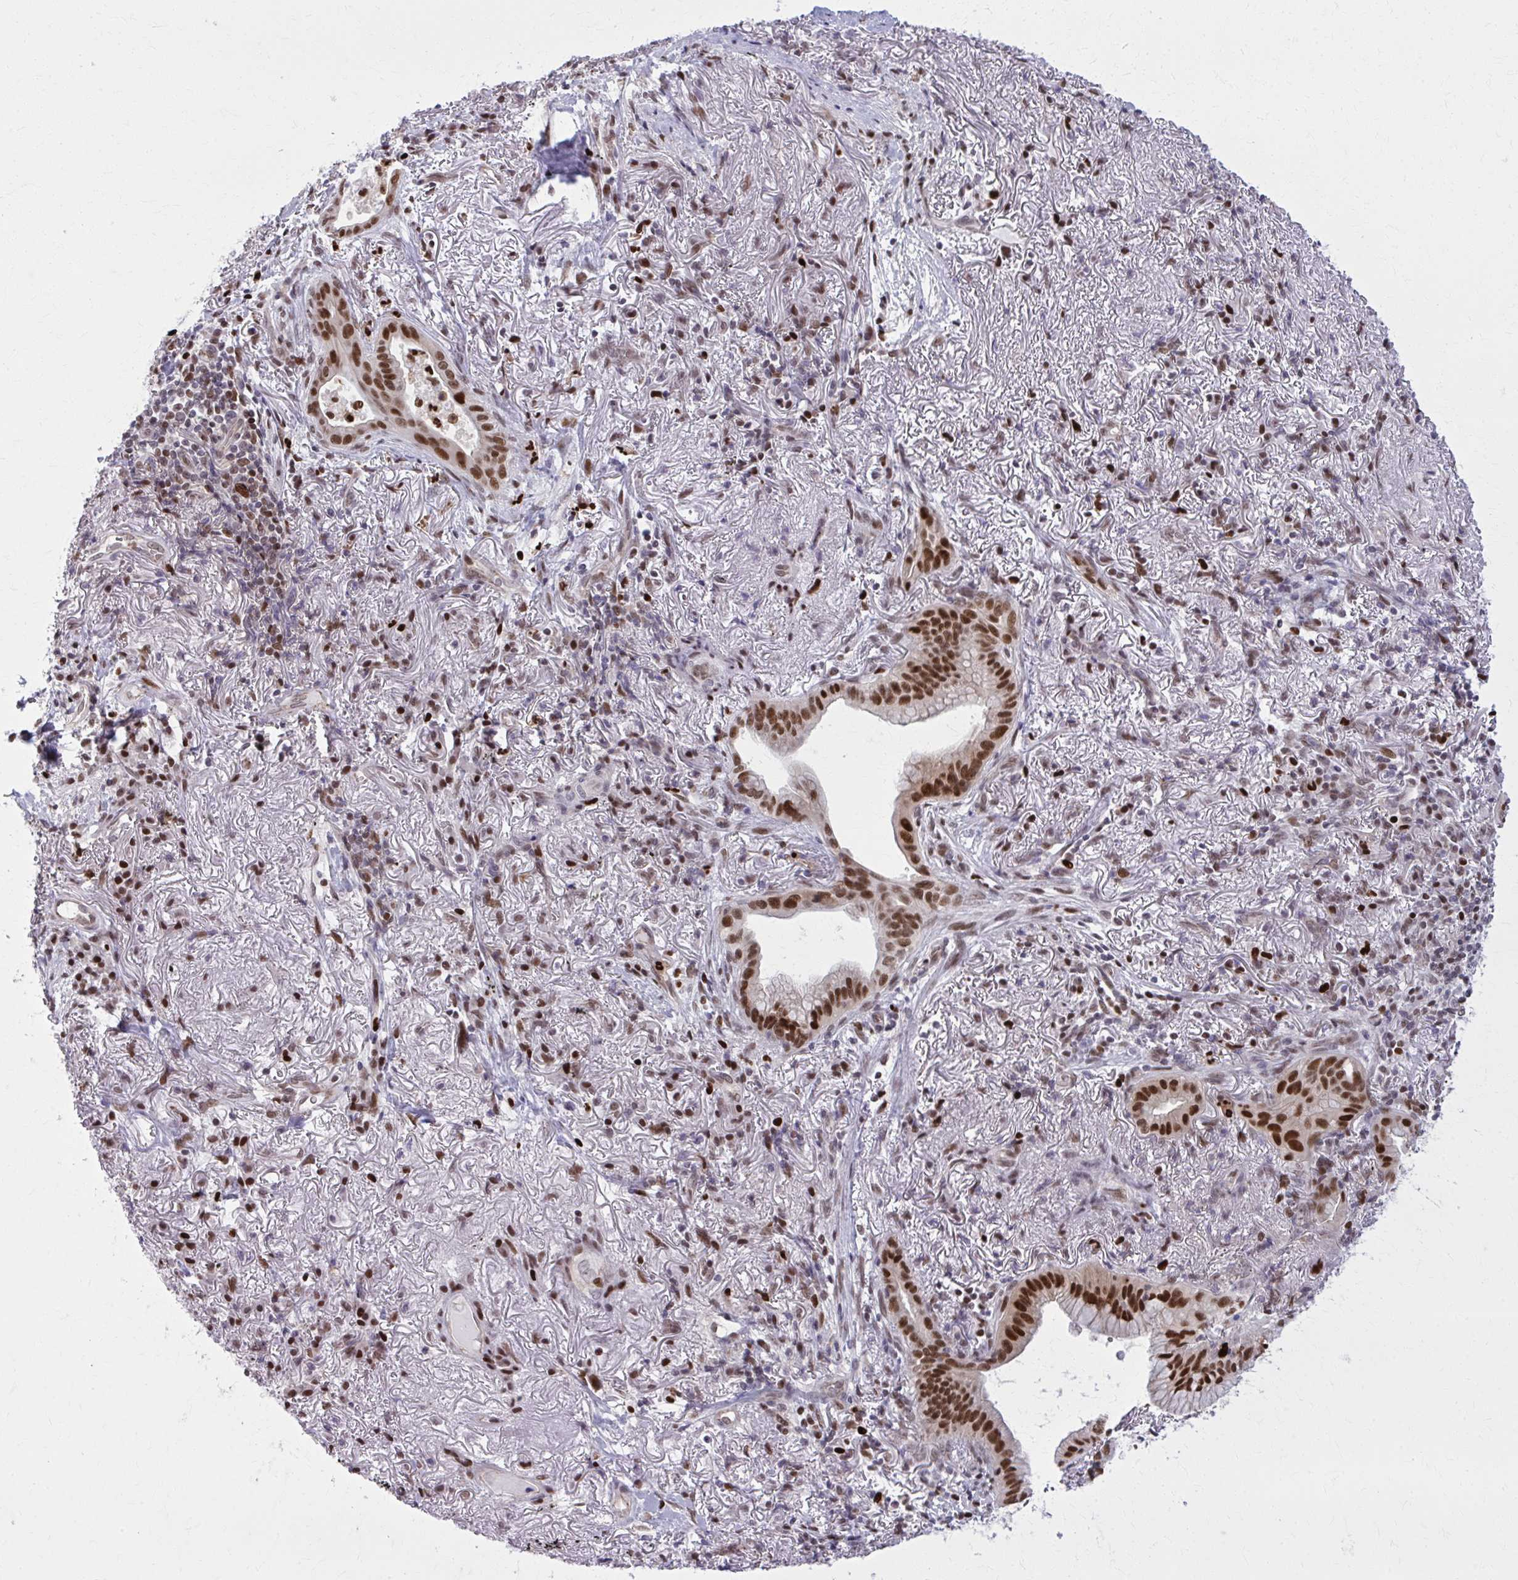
{"staining": {"intensity": "strong", "quantity": ">75%", "location": "nuclear"}, "tissue": "lung cancer", "cell_type": "Tumor cells", "image_type": "cancer", "snomed": [{"axis": "morphology", "description": "Adenocarcinoma, NOS"}, {"axis": "topography", "description": "Lung"}], "caption": "Strong nuclear positivity is present in approximately >75% of tumor cells in lung cancer.", "gene": "ZNF559", "patient": {"sex": "male", "age": 77}}